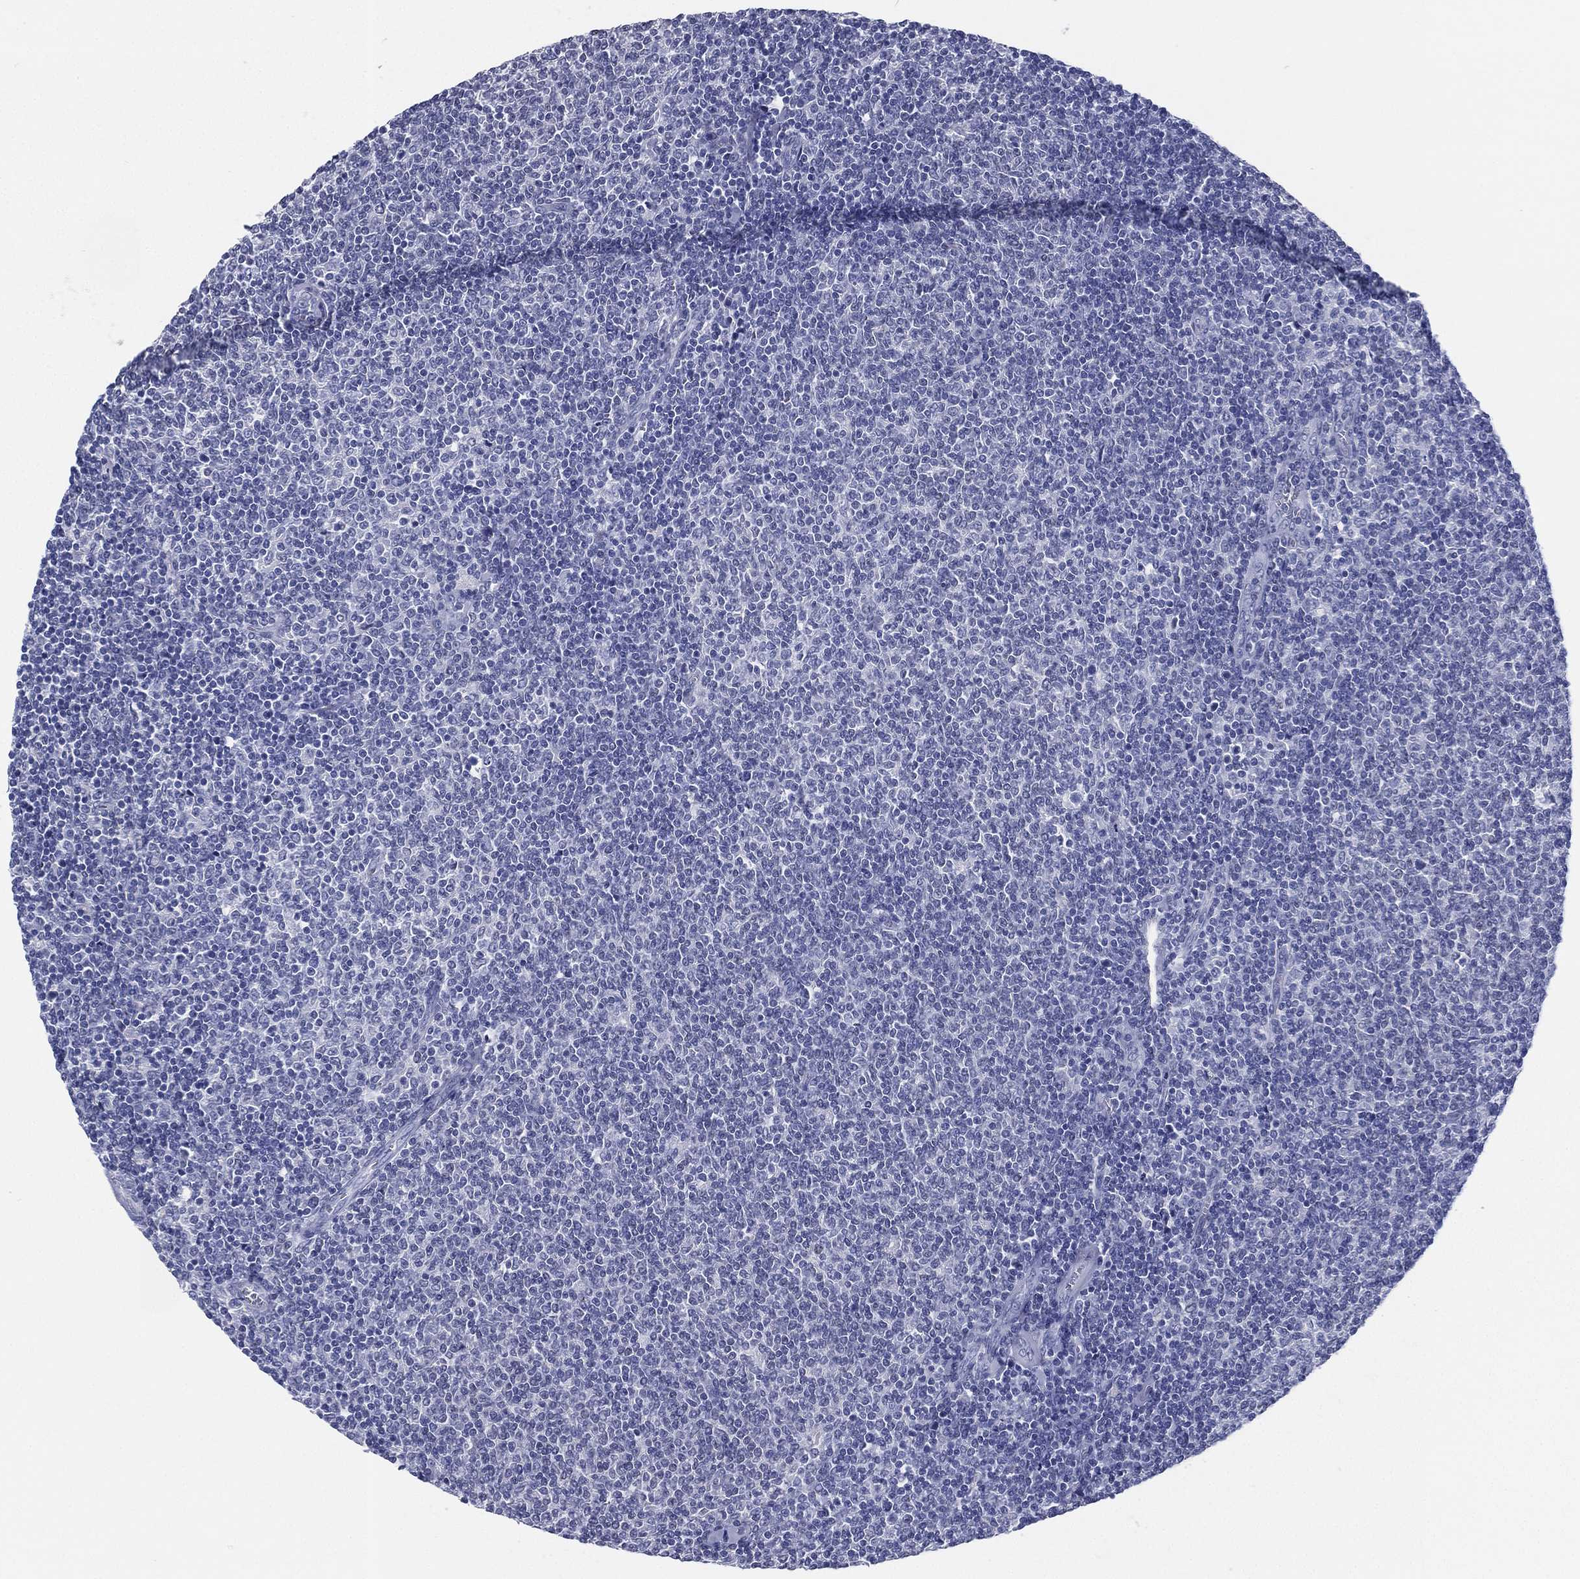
{"staining": {"intensity": "negative", "quantity": "none", "location": "none"}, "tissue": "lymphoma", "cell_type": "Tumor cells", "image_type": "cancer", "snomed": [{"axis": "morphology", "description": "Malignant lymphoma, non-Hodgkin's type, Low grade"}, {"axis": "topography", "description": "Lymph node"}], "caption": "Human lymphoma stained for a protein using immunohistochemistry (IHC) demonstrates no staining in tumor cells.", "gene": "RSPH4A", "patient": {"sex": "male", "age": 52}}